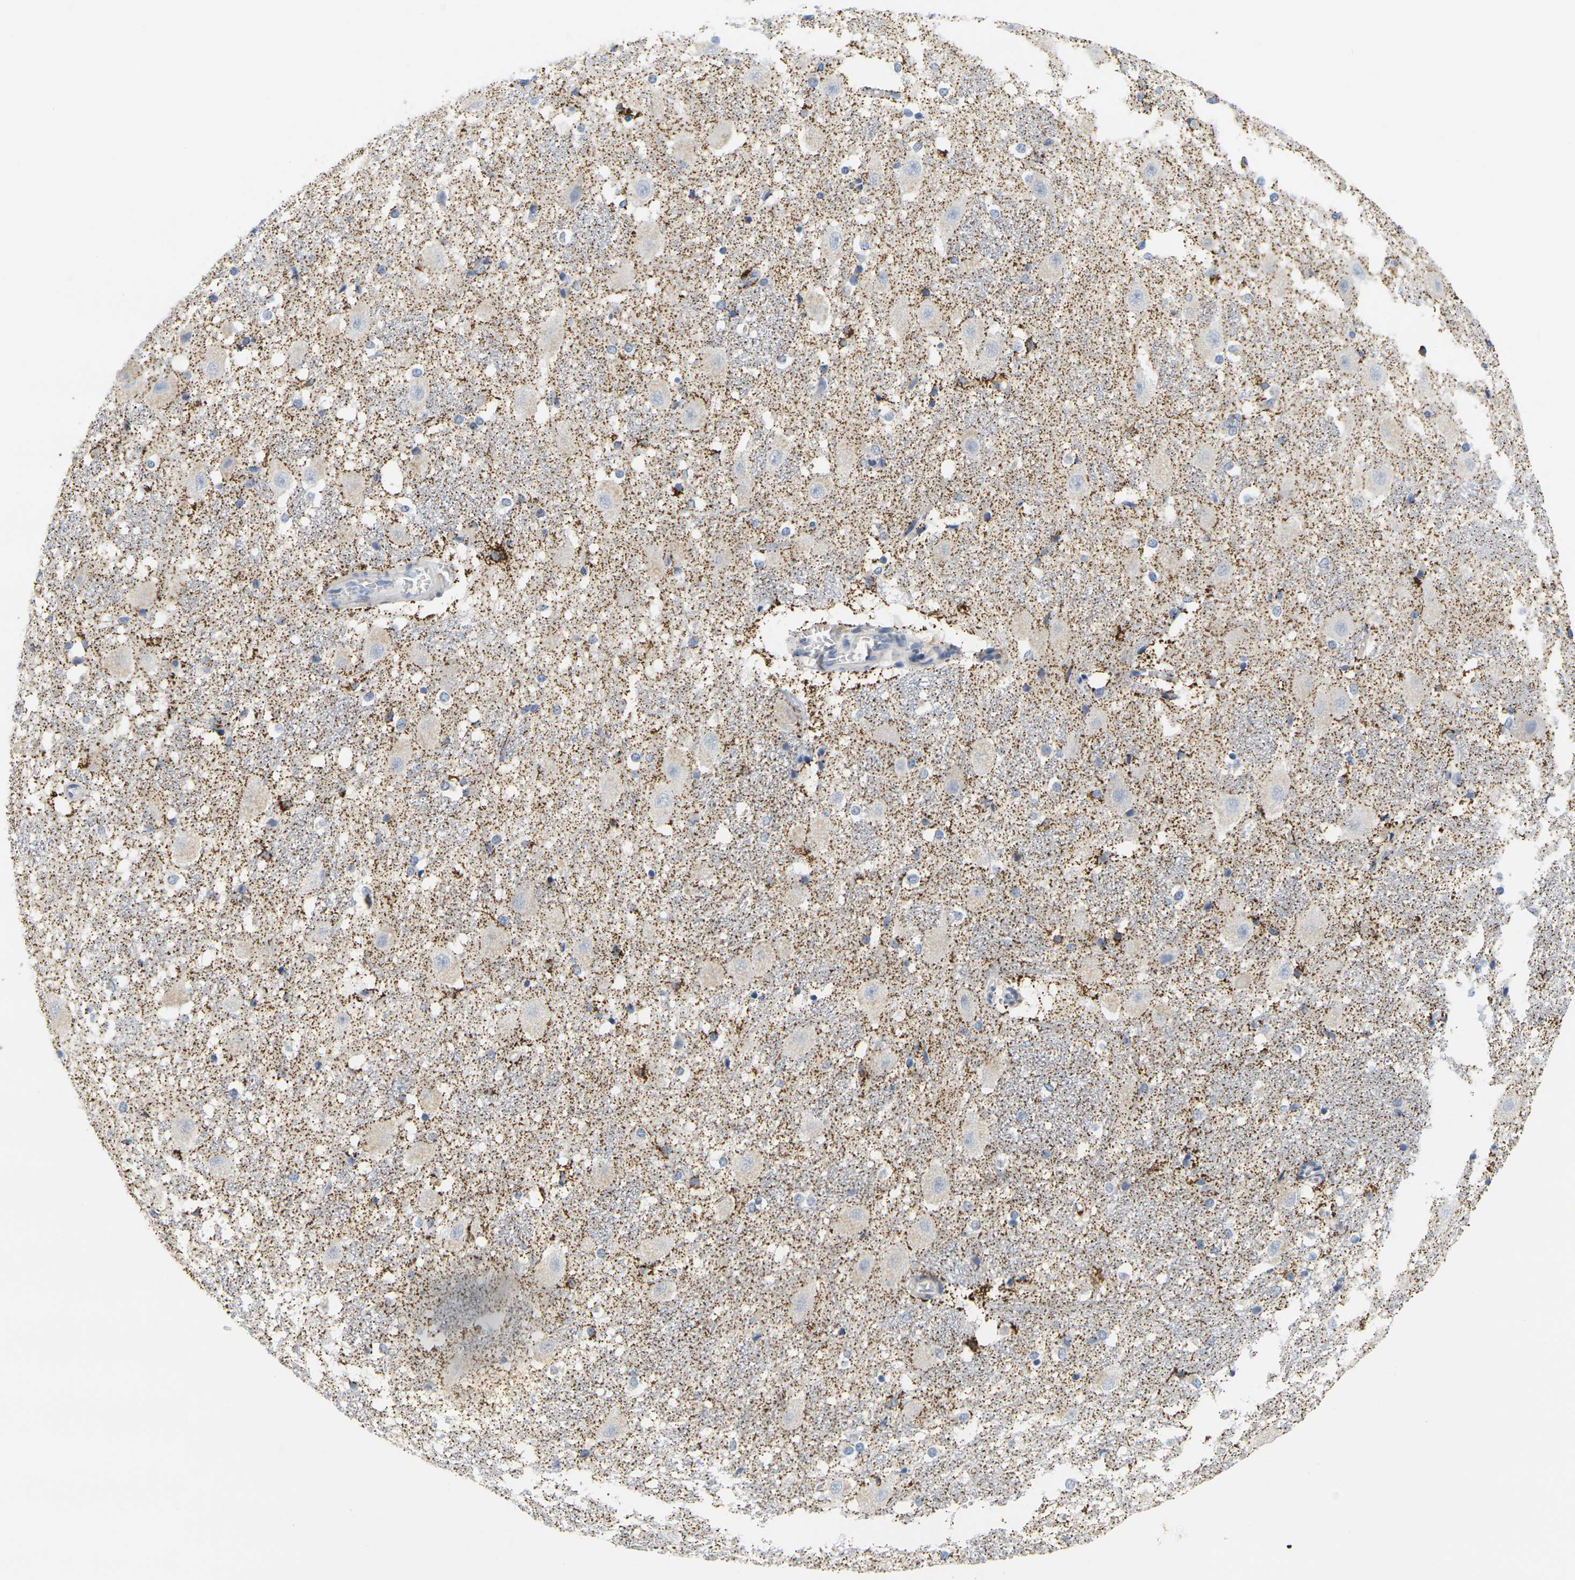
{"staining": {"intensity": "moderate", "quantity": "<25%", "location": "cytoplasmic/membranous"}, "tissue": "hippocampus", "cell_type": "Glial cells", "image_type": "normal", "snomed": [{"axis": "morphology", "description": "Normal tissue, NOS"}, {"axis": "topography", "description": "Hippocampus"}], "caption": "Immunohistochemical staining of benign human hippocampus reveals <25% levels of moderate cytoplasmic/membranous protein expression in approximately <25% of glial cells.", "gene": "KLK5", "patient": {"sex": "female", "age": 19}}